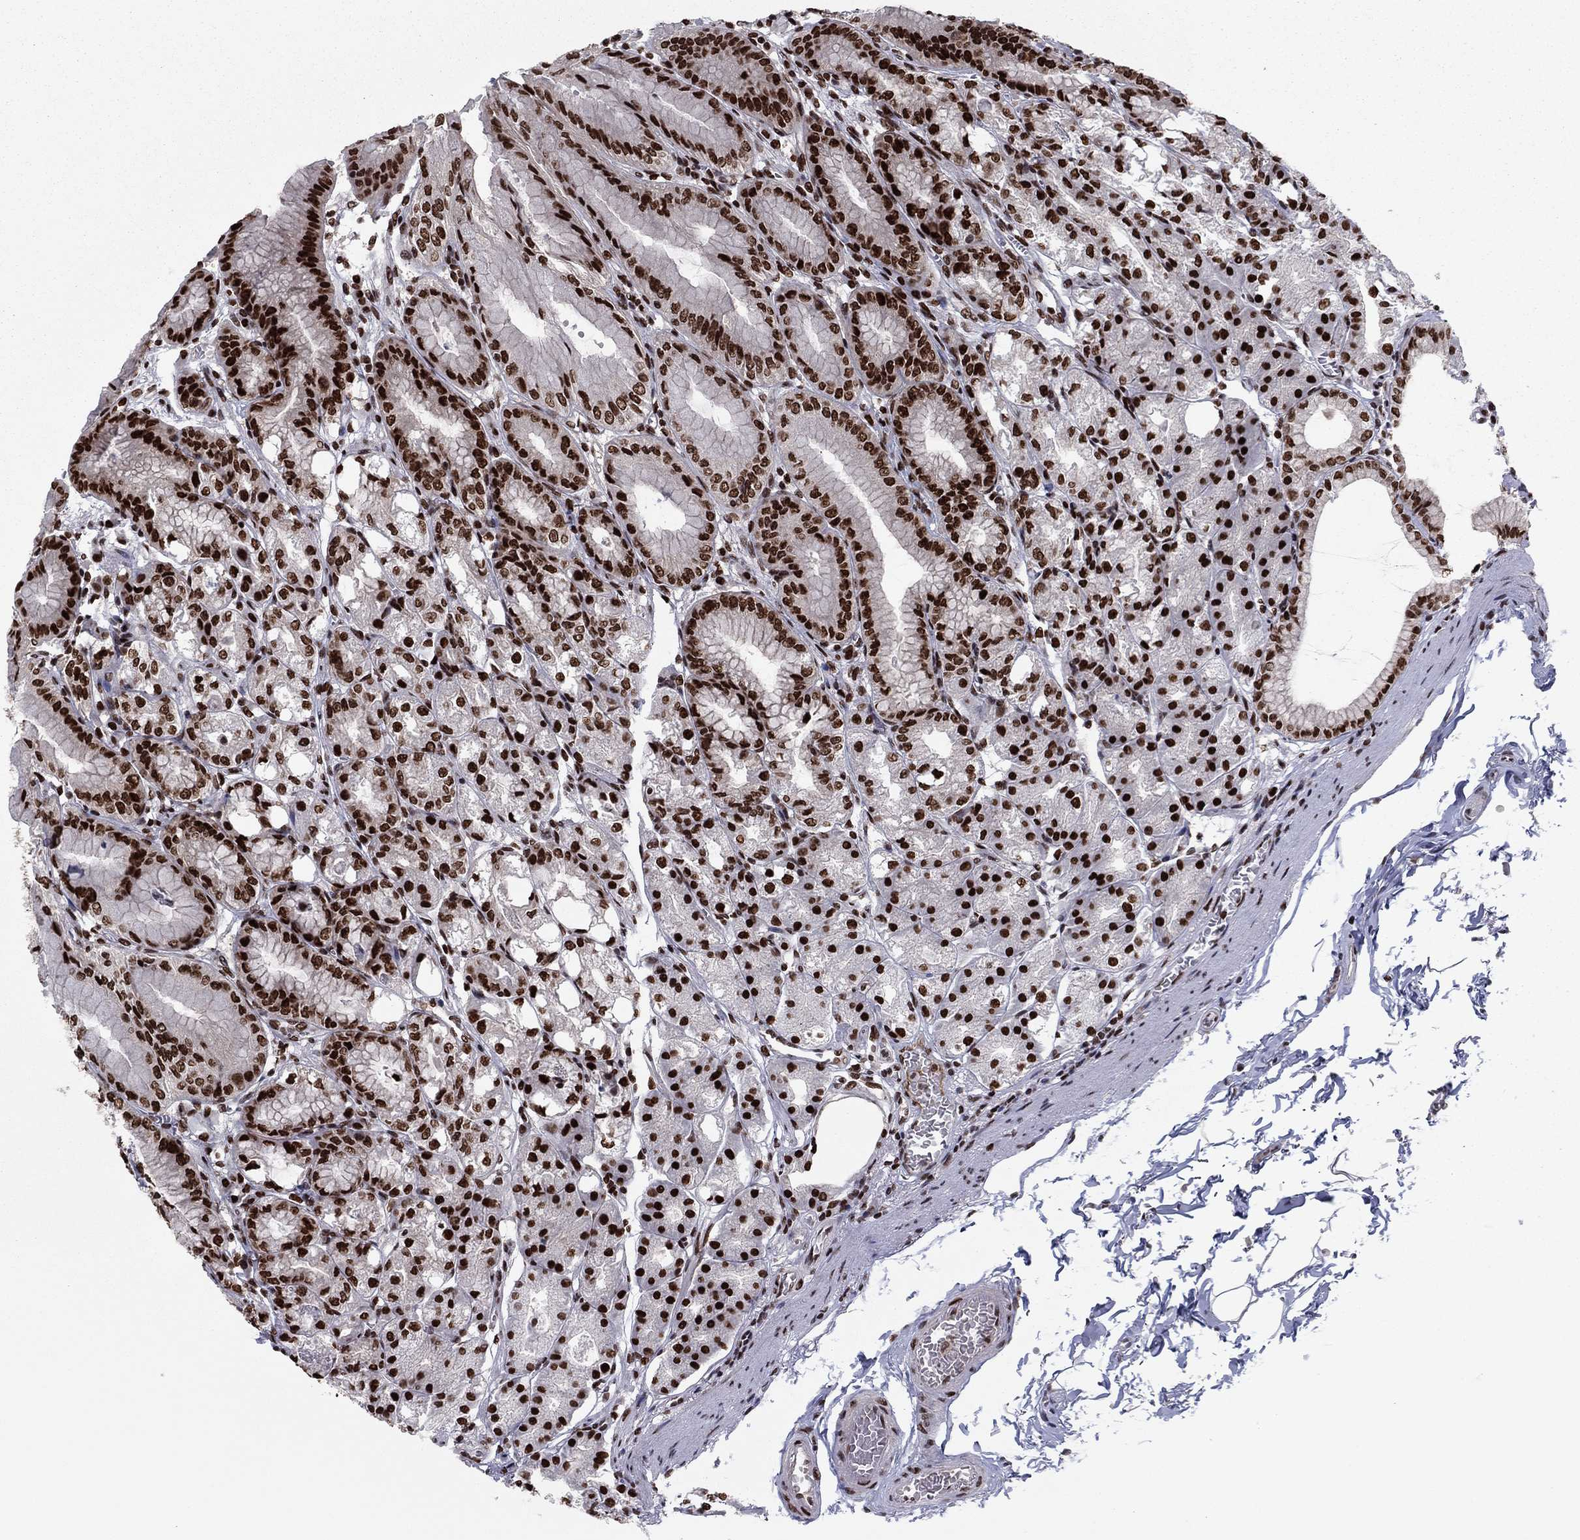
{"staining": {"intensity": "strong", "quantity": ">75%", "location": "nuclear"}, "tissue": "stomach", "cell_type": "Glandular cells", "image_type": "normal", "snomed": [{"axis": "morphology", "description": "Normal tissue, NOS"}, {"axis": "topography", "description": "Stomach"}], "caption": "The photomicrograph exhibits a brown stain indicating the presence of a protein in the nuclear of glandular cells in stomach. (IHC, brightfield microscopy, high magnification).", "gene": "USP54", "patient": {"sex": "male", "age": 71}}